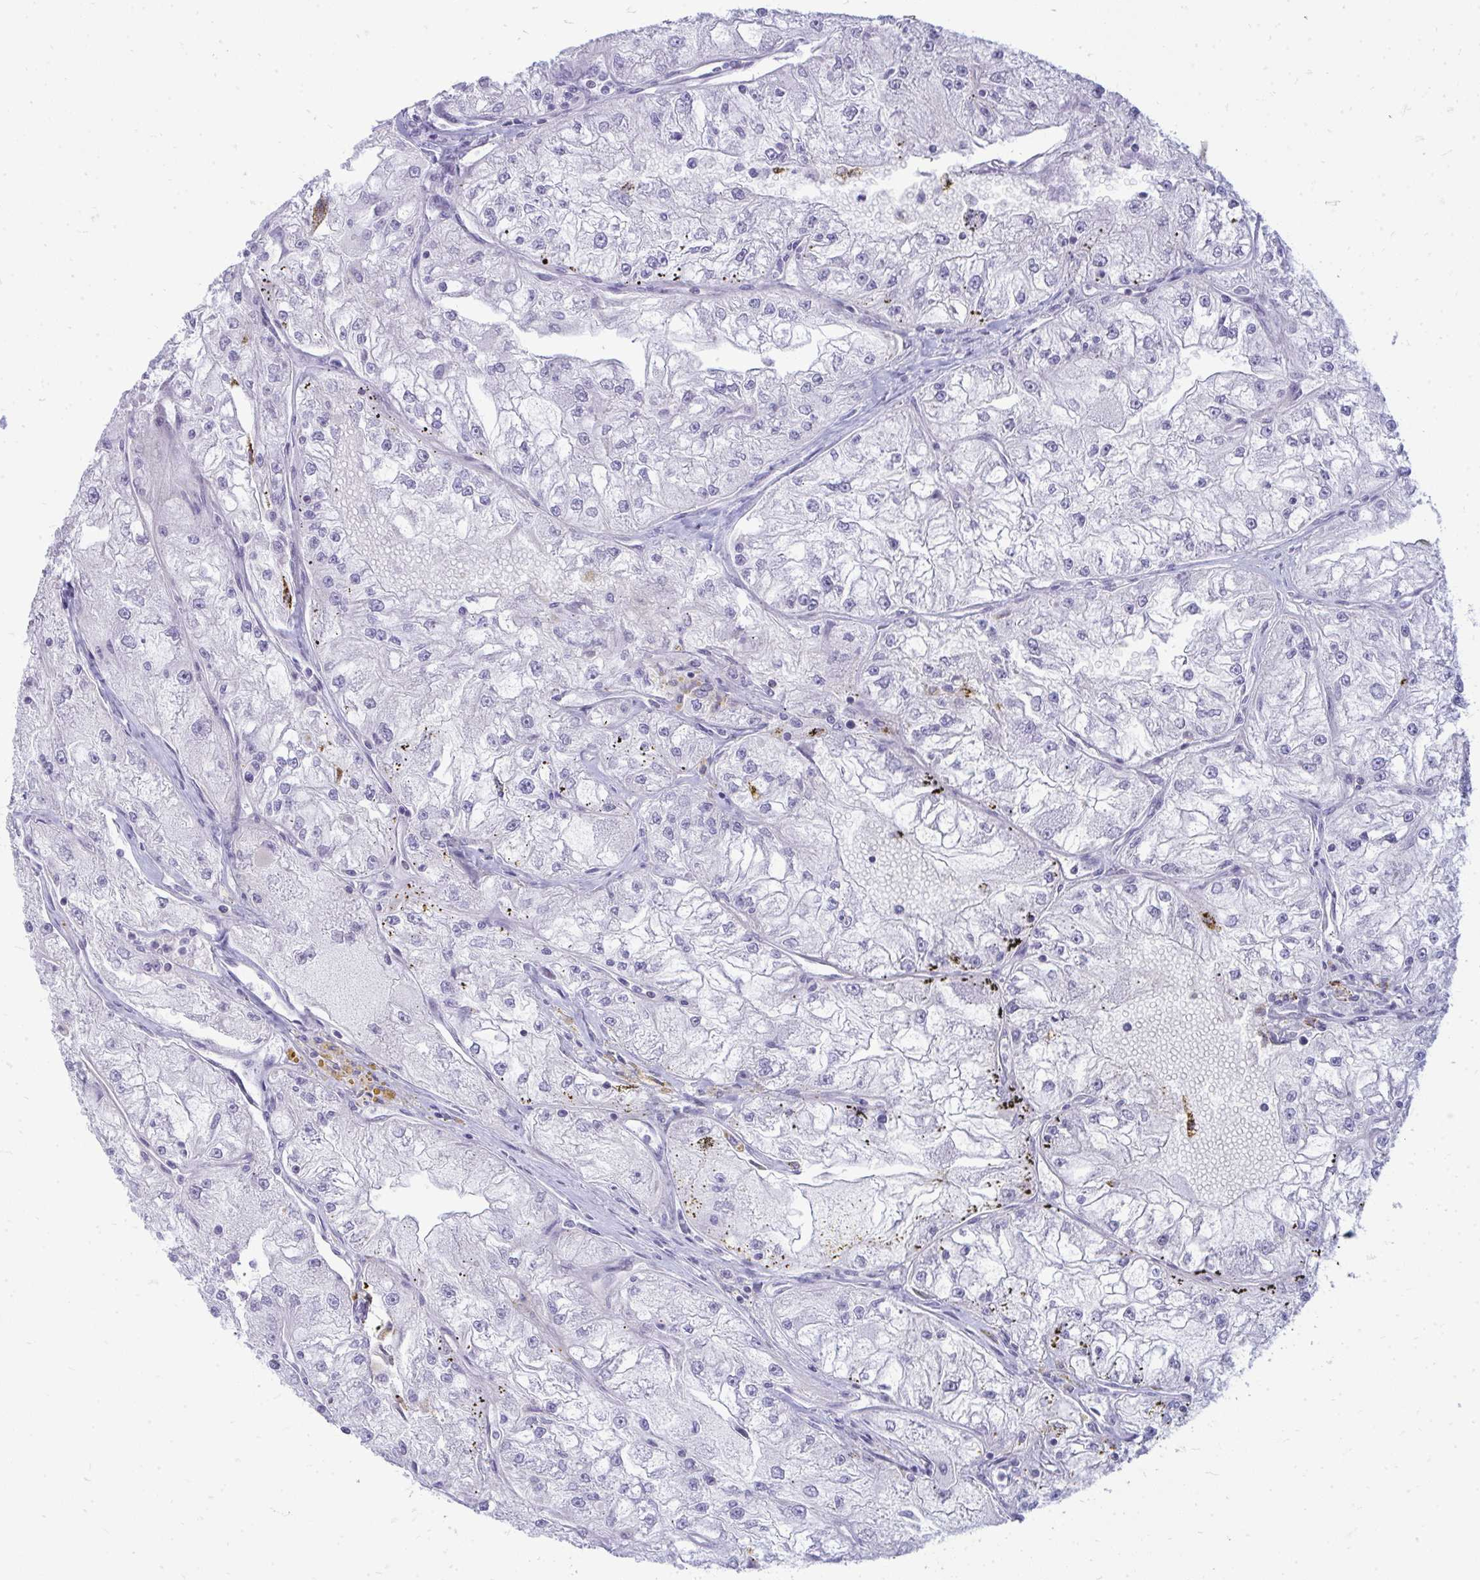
{"staining": {"intensity": "negative", "quantity": "none", "location": "none"}, "tissue": "renal cancer", "cell_type": "Tumor cells", "image_type": "cancer", "snomed": [{"axis": "morphology", "description": "Adenocarcinoma, NOS"}, {"axis": "topography", "description": "Kidney"}], "caption": "Tumor cells are negative for protein expression in human renal cancer (adenocarcinoma).", "gene": "TSPEAR", "patient": {"sex": "female", "age": 72}}